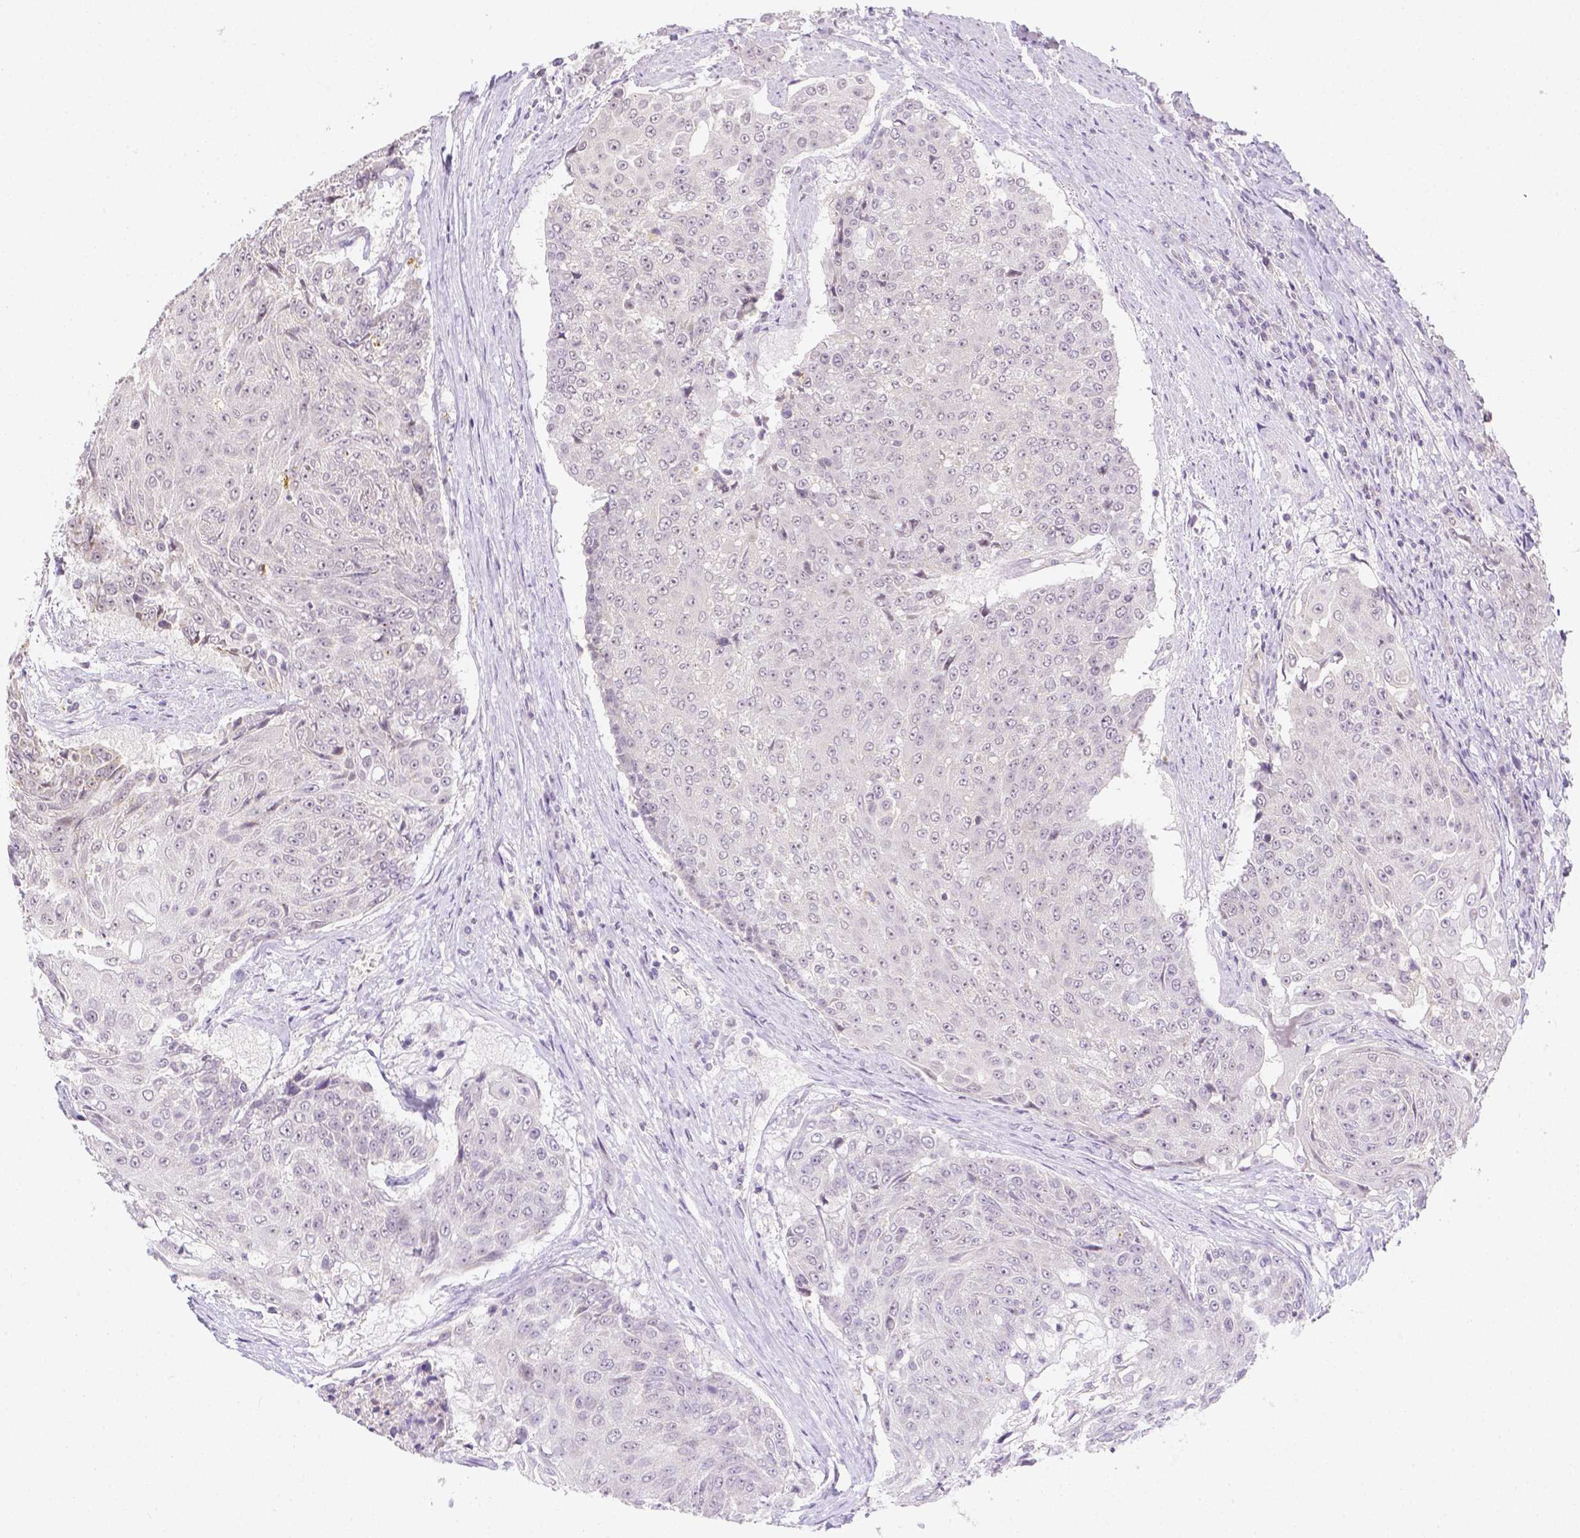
{"staining": {"intensity": "negative", "quantity": "none", "location": "none"}, "tissue": "urothelial cancer", "cell_type": "Tumor cells", "image_type": "cancer", "snomed": [{"axis": "morphology", "description": "Urothelial carcinoma, High grade"}, {"axis": "topography", "description": "Urinary bladder"}], "caption": "High magnification brightfield microscopy of urothelial carcinoma (high-grade) stained with DAB (brown) and counterstained with hematoxylin (blue): tumor cells show no significant expression. (Stains: DAB immunohistochemistry (IHC) with hematoxylin counter stain, Microscopy: brightfield microscopy at high magnification).", "gene": "ZNF280B", "patient": {"sex": "female", "age": 63}}